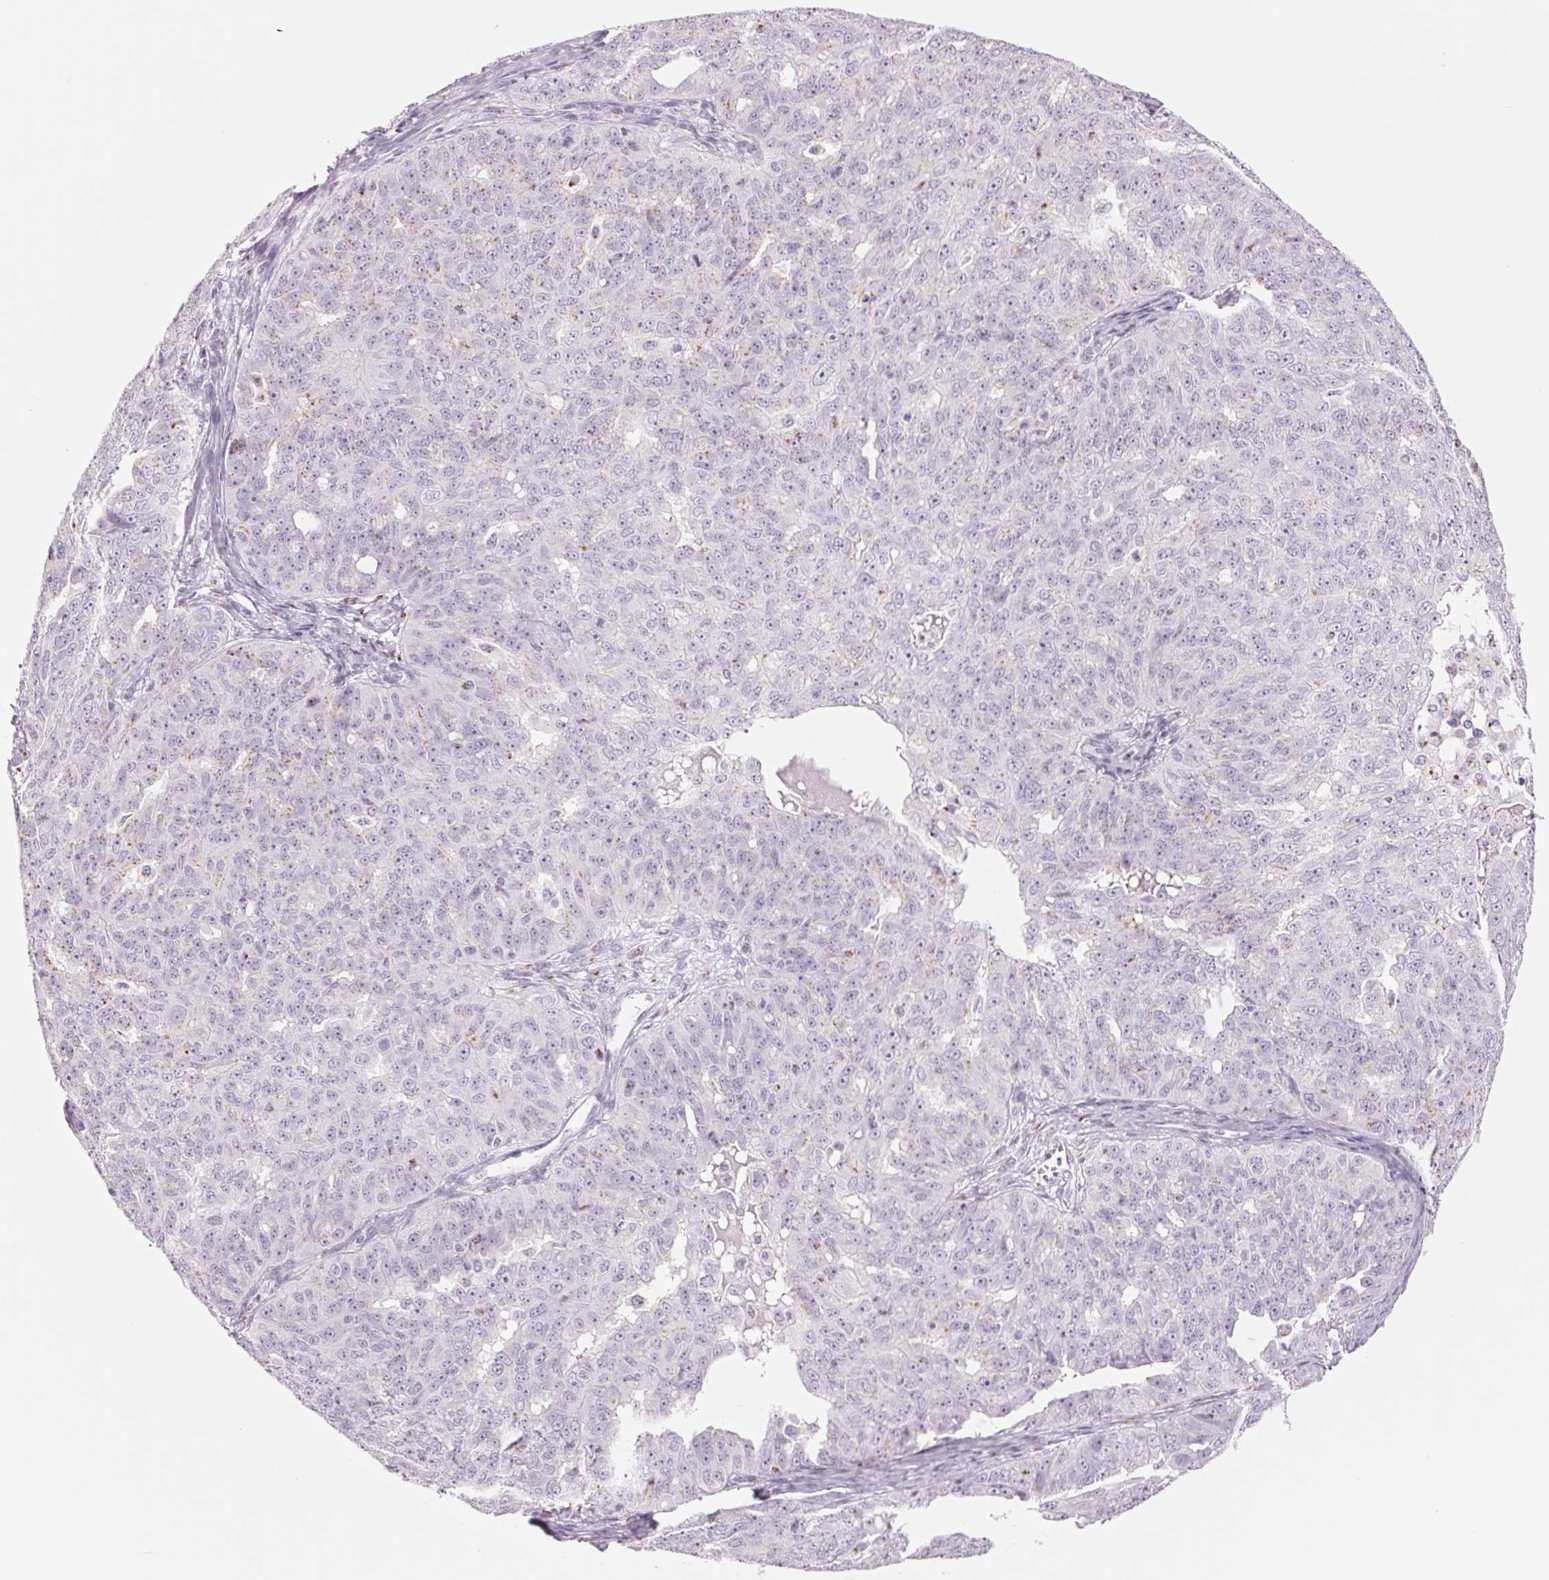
{"staining": {"intensity": "negative", "quantity": "none", "location": "none"}, "tissue": "ovarian cancer", "cell_type": "Tumor cells", "image_type": "cancer", "snomed": [{"axis": "morphology", "description": "Carcinoma, endometroid"}, {"axis": "topography", "description": "Ovary"}], "caption": "High power microscopy histopathology image of an immunohistochemistry (IHC) photomicrograph of endometroid carcinoma (ovarian), revealing no significant staining in tumor cells. Nuclei are stained in blue.", "gene": "GALNT7", "patient": {"sex": "female", "age": 70}}